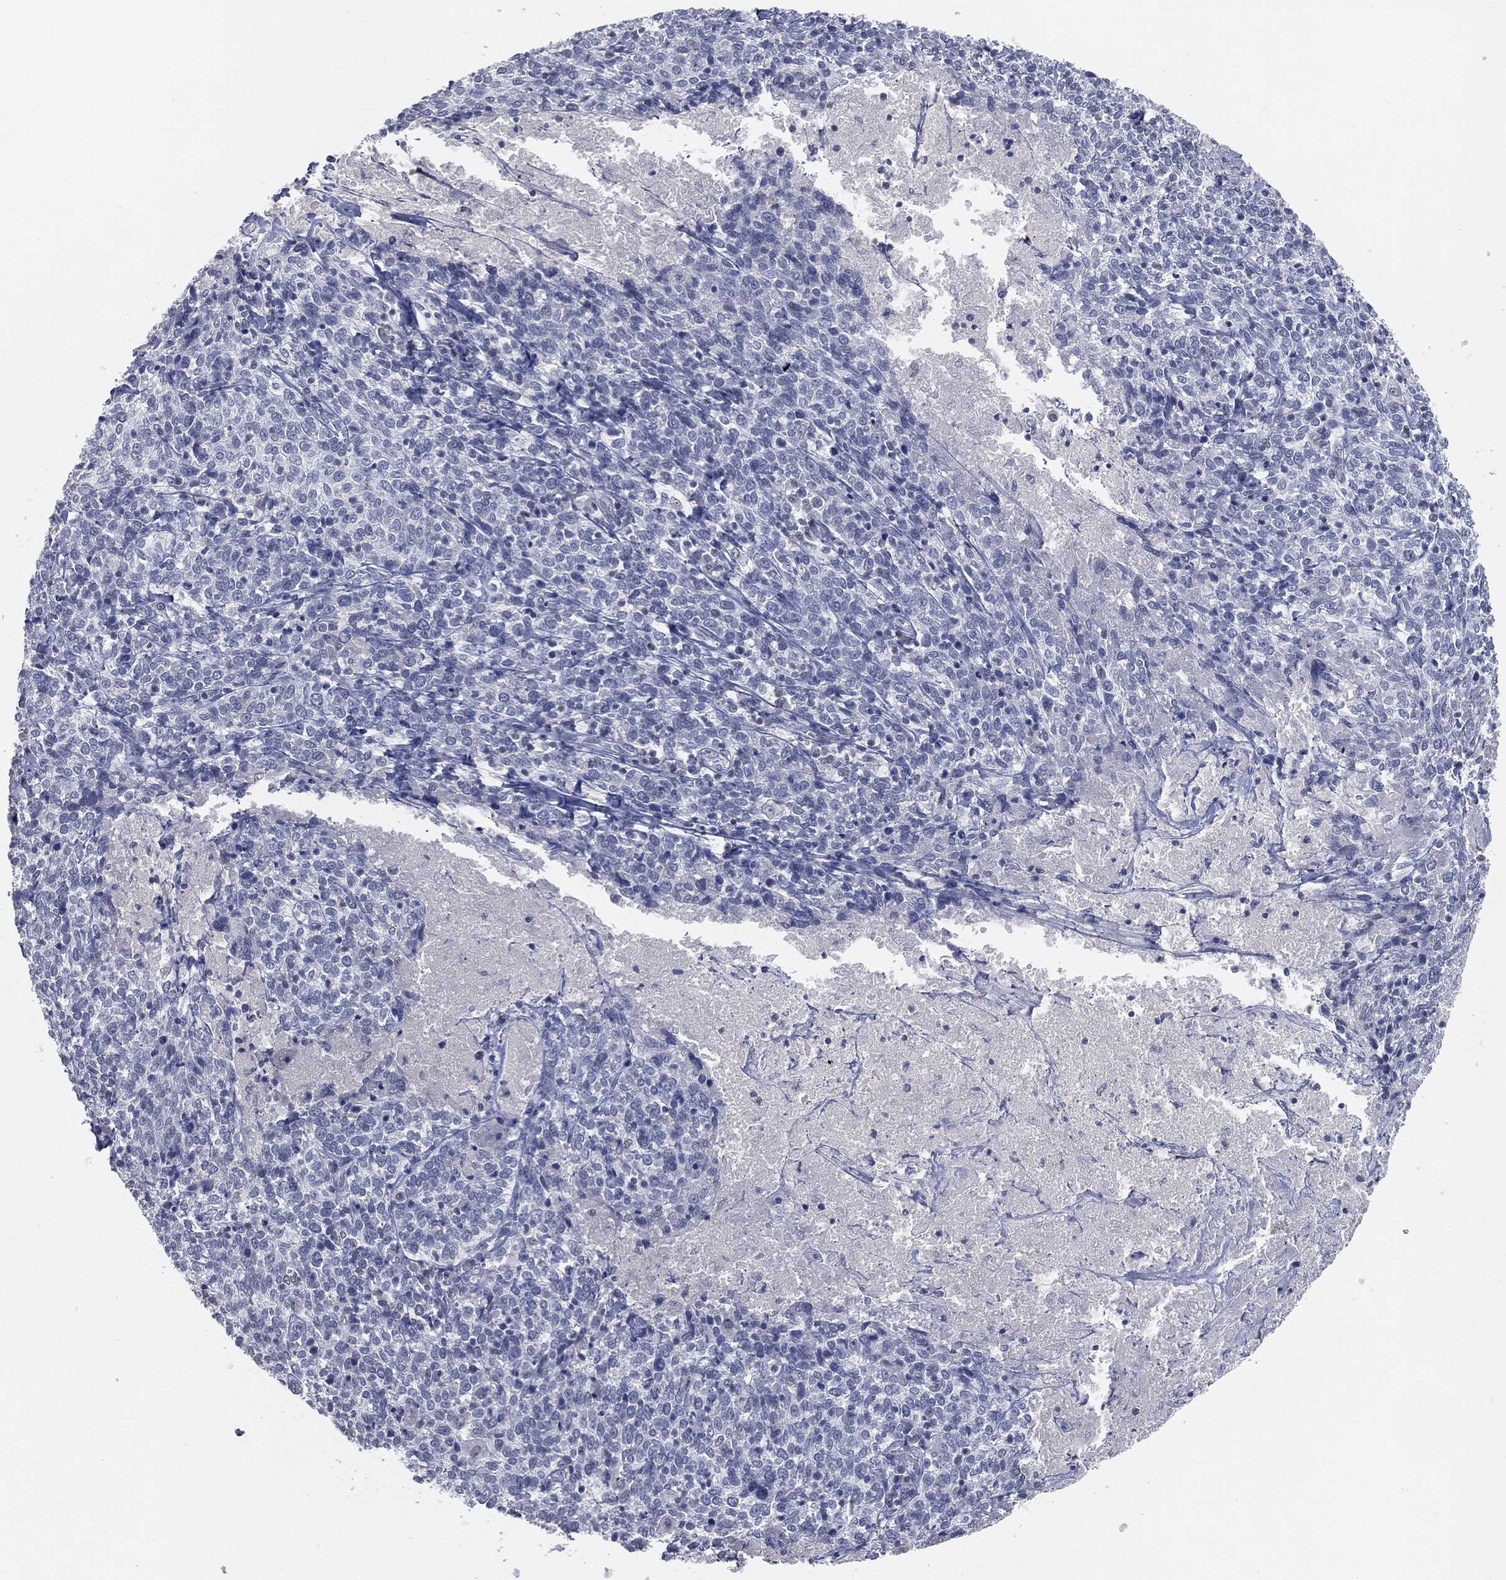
{"staining": {"intensity": "negative", "quantity": "none", "location": "none"}, "tissue": "cervical cancer", "cell_type": "Tumor cells", "image_type": "cancer", "snomed": [{"axis": "morphology", "description": "Squamous cell carcinoma, NOS"}, {"axis": "topography", "description": "Cervix"}], "caption": "This is a micrograph of immunohistochemistry (IHC) staining of squamous cell carcinoma (cervical), which shows no positivity in tumor cells.", "gene": "PRAME", "patient": {"sex": "female", "age": 46}}